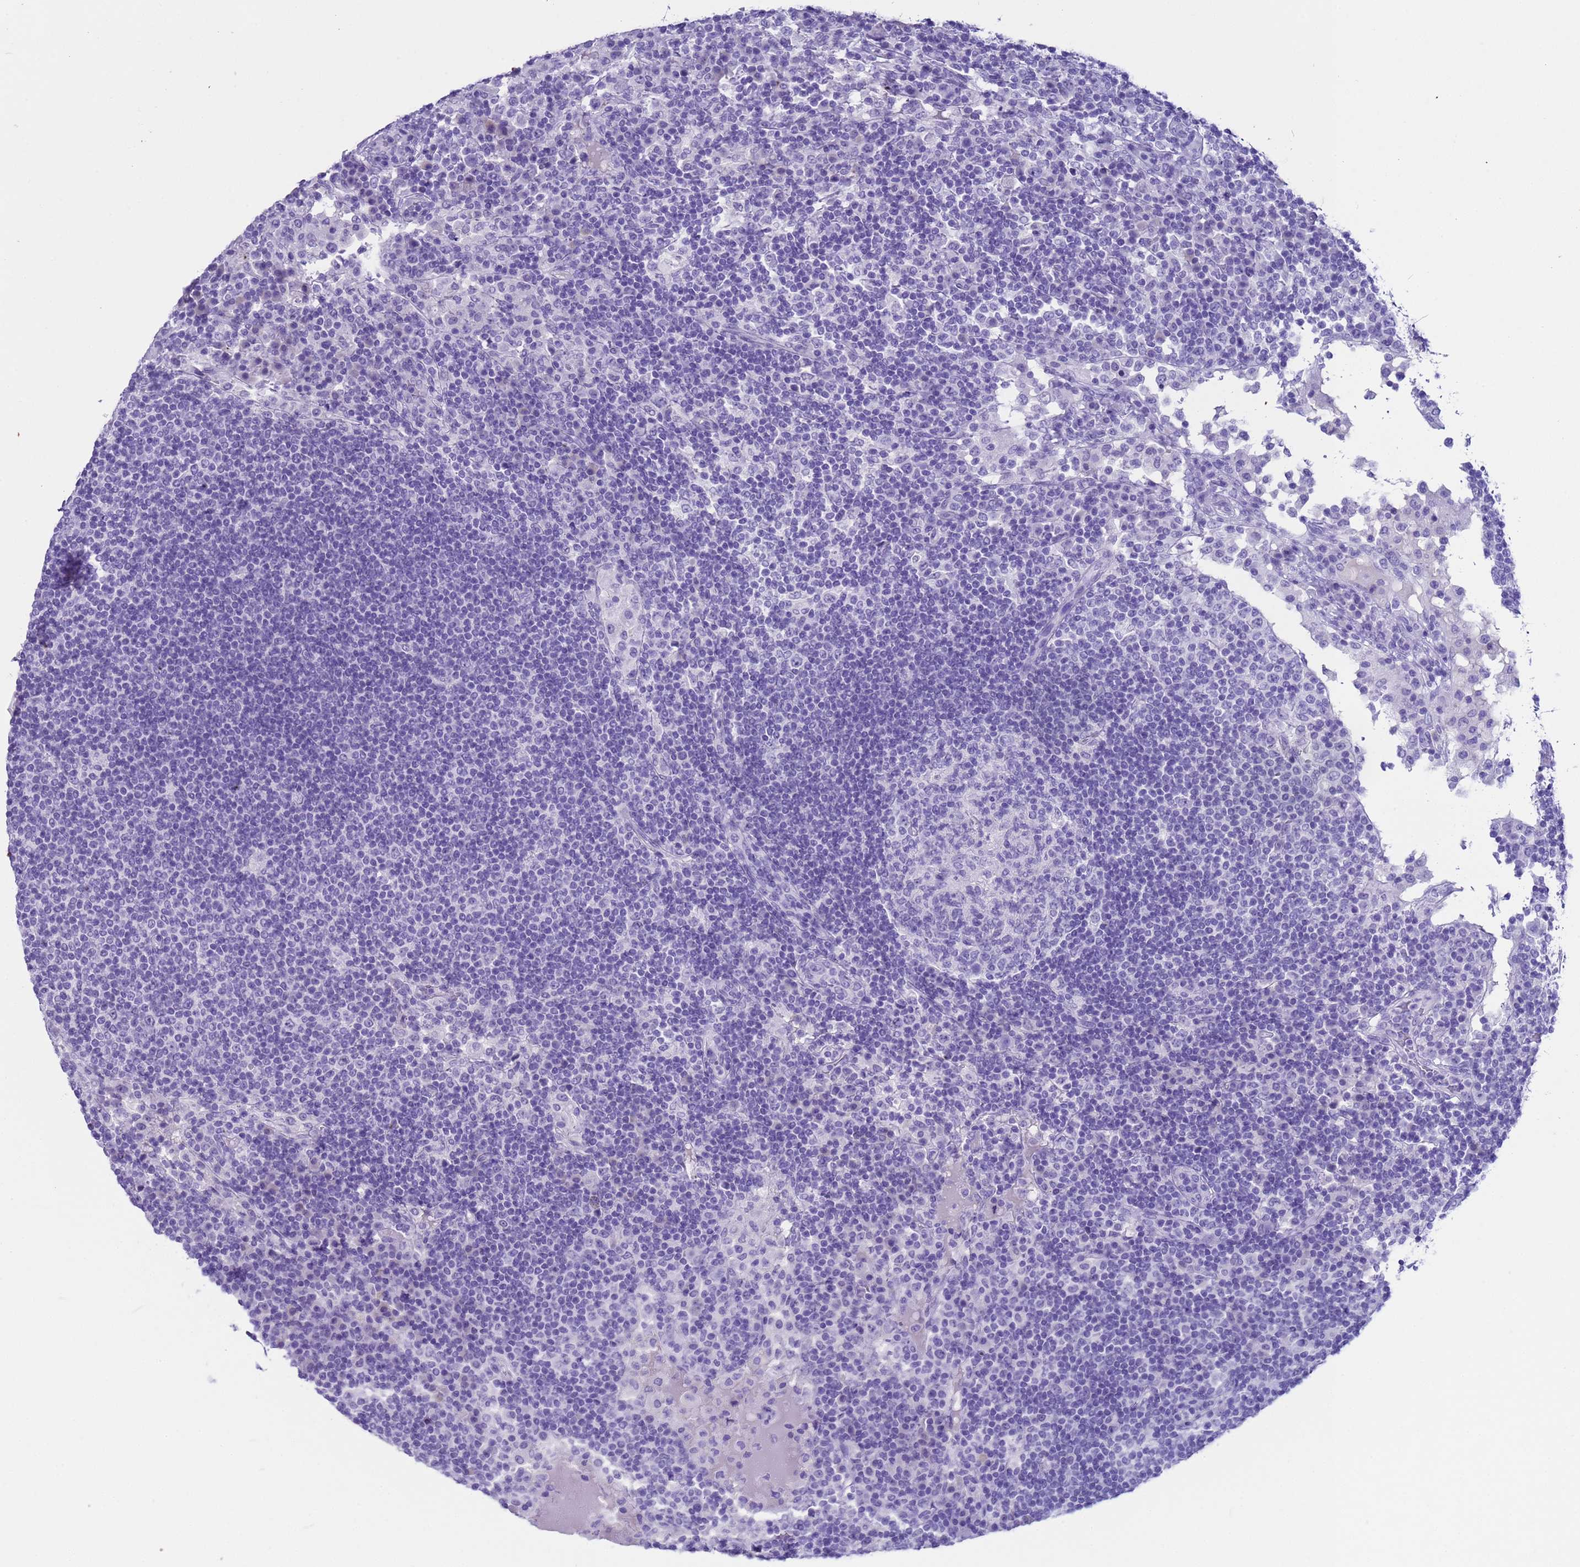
{"staining": {"intensity": "negative", "quantity": "none", "location": "none"}, "tissue": "lymph node", "cell_type": "Germinal center cells", "image_type": "normal", "snomed": [{"axis": "morphology", "description": "Normal tissue, NOS"}, {"axis": "topography", "description": "Lymph node"}], "caption": "An image of human lymph node is negative for staining in germinal center cells.", "gene": "CKM", "patient": {"sex": "female", "age": 53}}